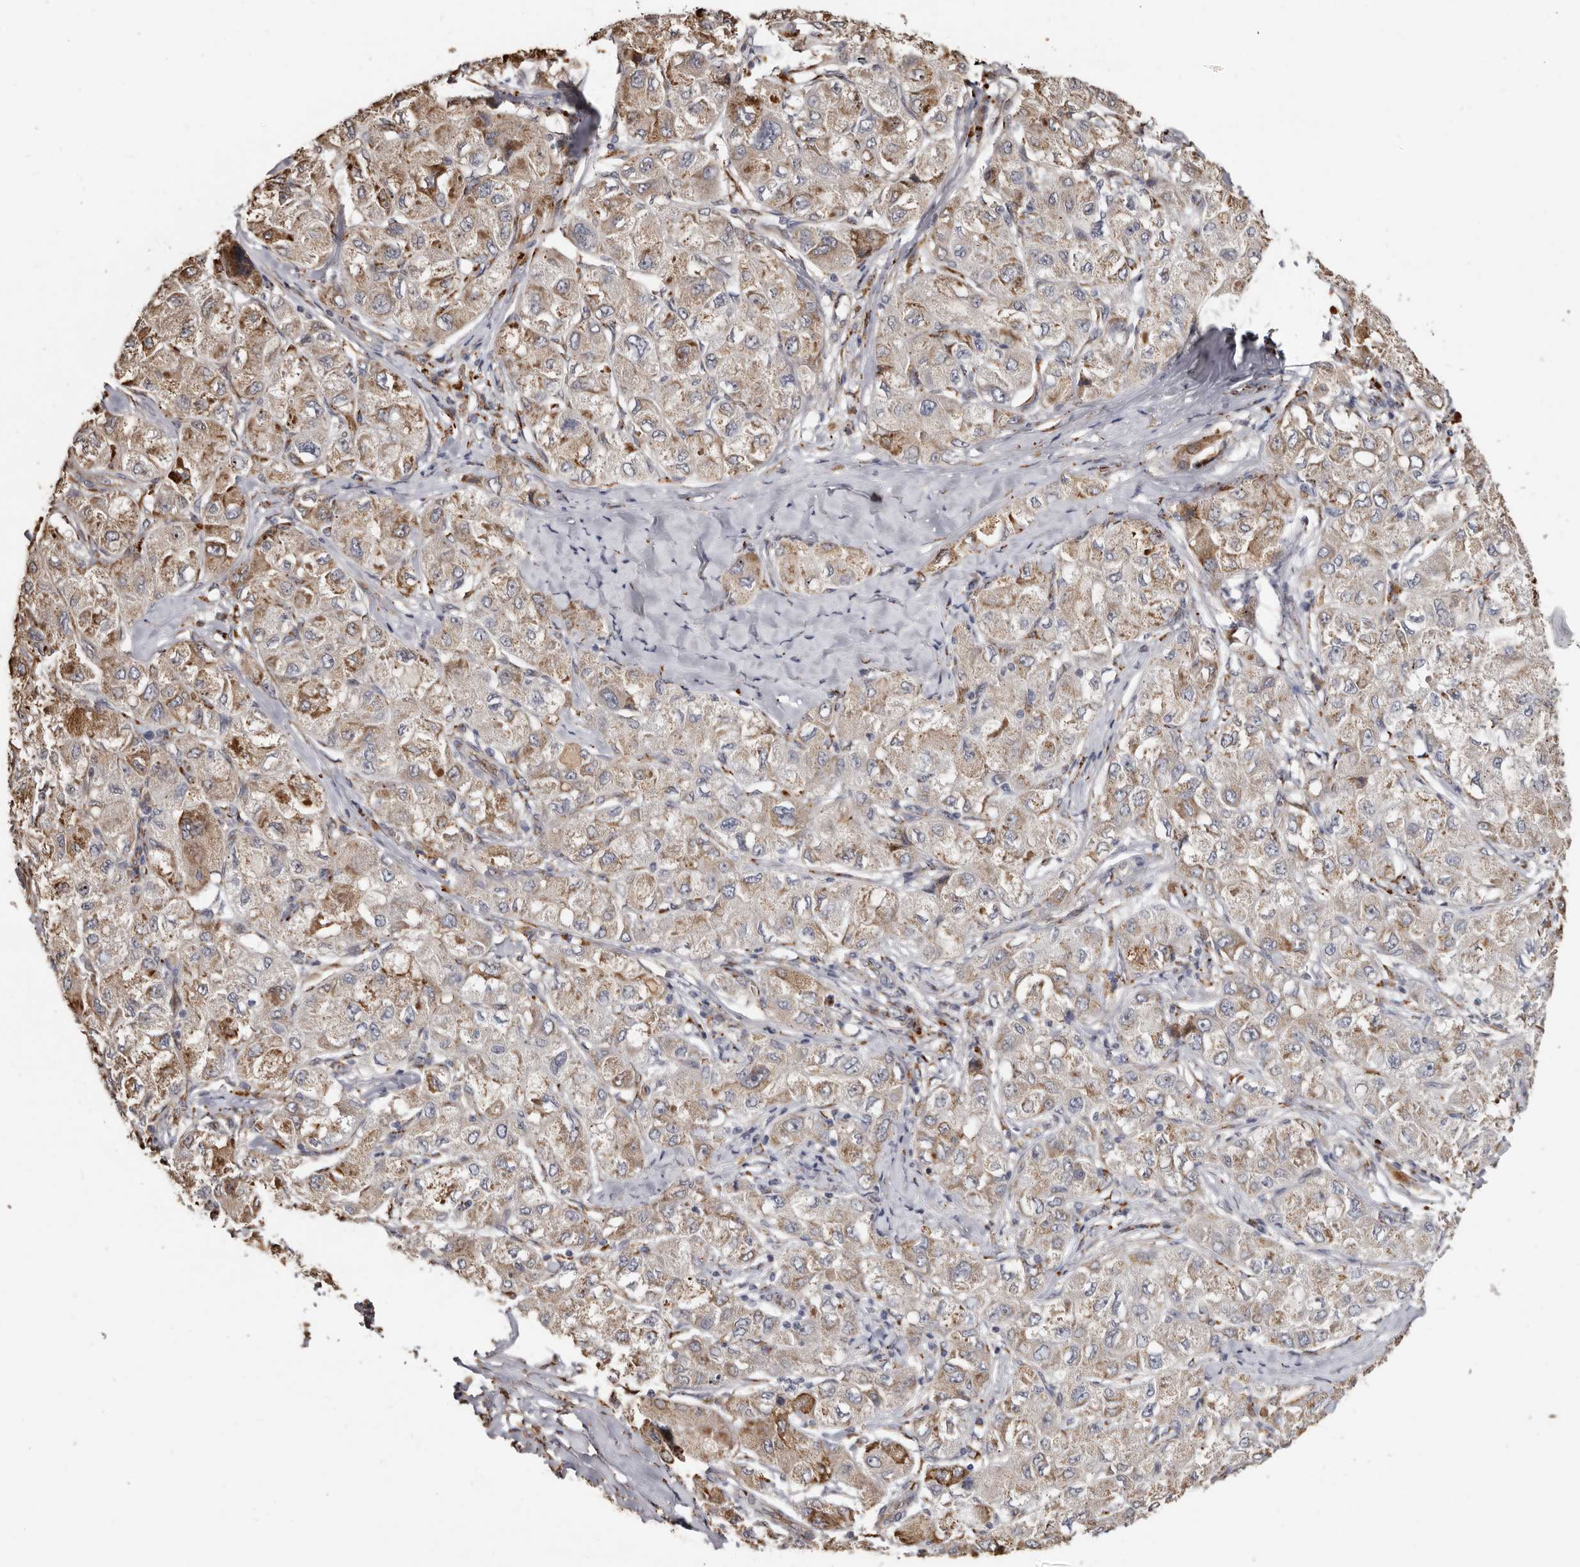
{"staining": {"intensity": "weak", "quantity": "25%-75%", "location": "cytoplasmic/membranous"}, "tissue": "liver cancer", "cell_type": "Tumor cells", "image_type": "cancer", "snomed": [{"axis": "morphology", "description": "Carcinoma, Hepatocellular, NOS"}, {"axis": "topography", "description": "Liver"}], "caption": "Brown immunohistochemical staining in liver cancer (hepatocellular carcinoma) exhibits weak cytoplasmic/membranous positivity in approximately 25%-75% of tumor cells.", "gene": "ENTREP1", "patient": {"sex": "male", "age": 80}}